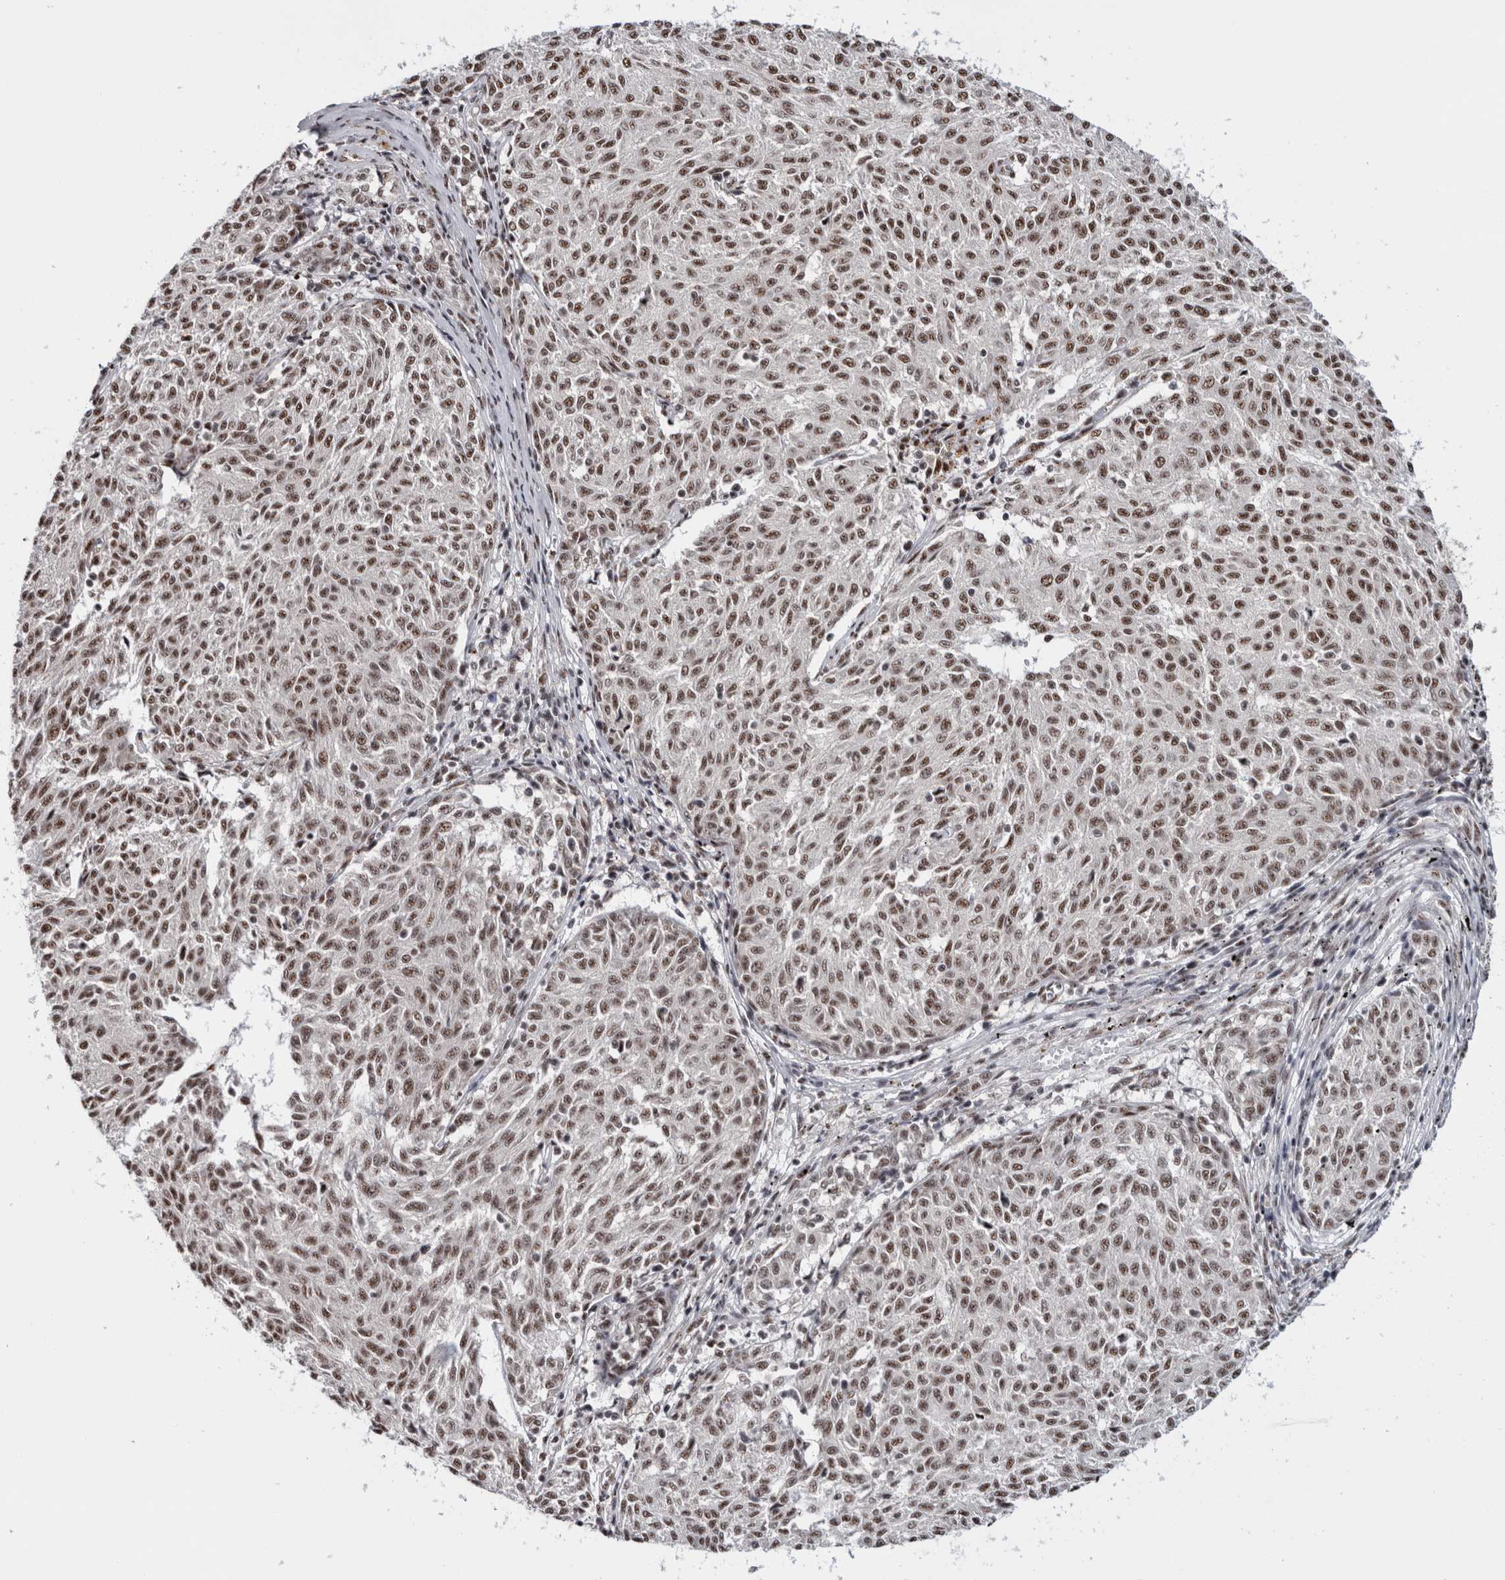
{"staining": {"intensity": "moderate", "quantity": ">75%", "location": "nuclear"}, "tissue": "melanoma", "cell_type": "Tumor cells", "image_type": "cancer", "snomed": [{"axis": "morphology", "description": "Malignant melanoma, NOS"}, {"axis": "topography", "description": "Skin"}], "caption": "A photomicrograph showing moderate nuclear staining in approximately >75% of tumor cells in malignant melanoma, as visualized by brown immunohistochemical staining.", "gene": "MKNK1", "patient": {"sex": "female", "age": 72}}